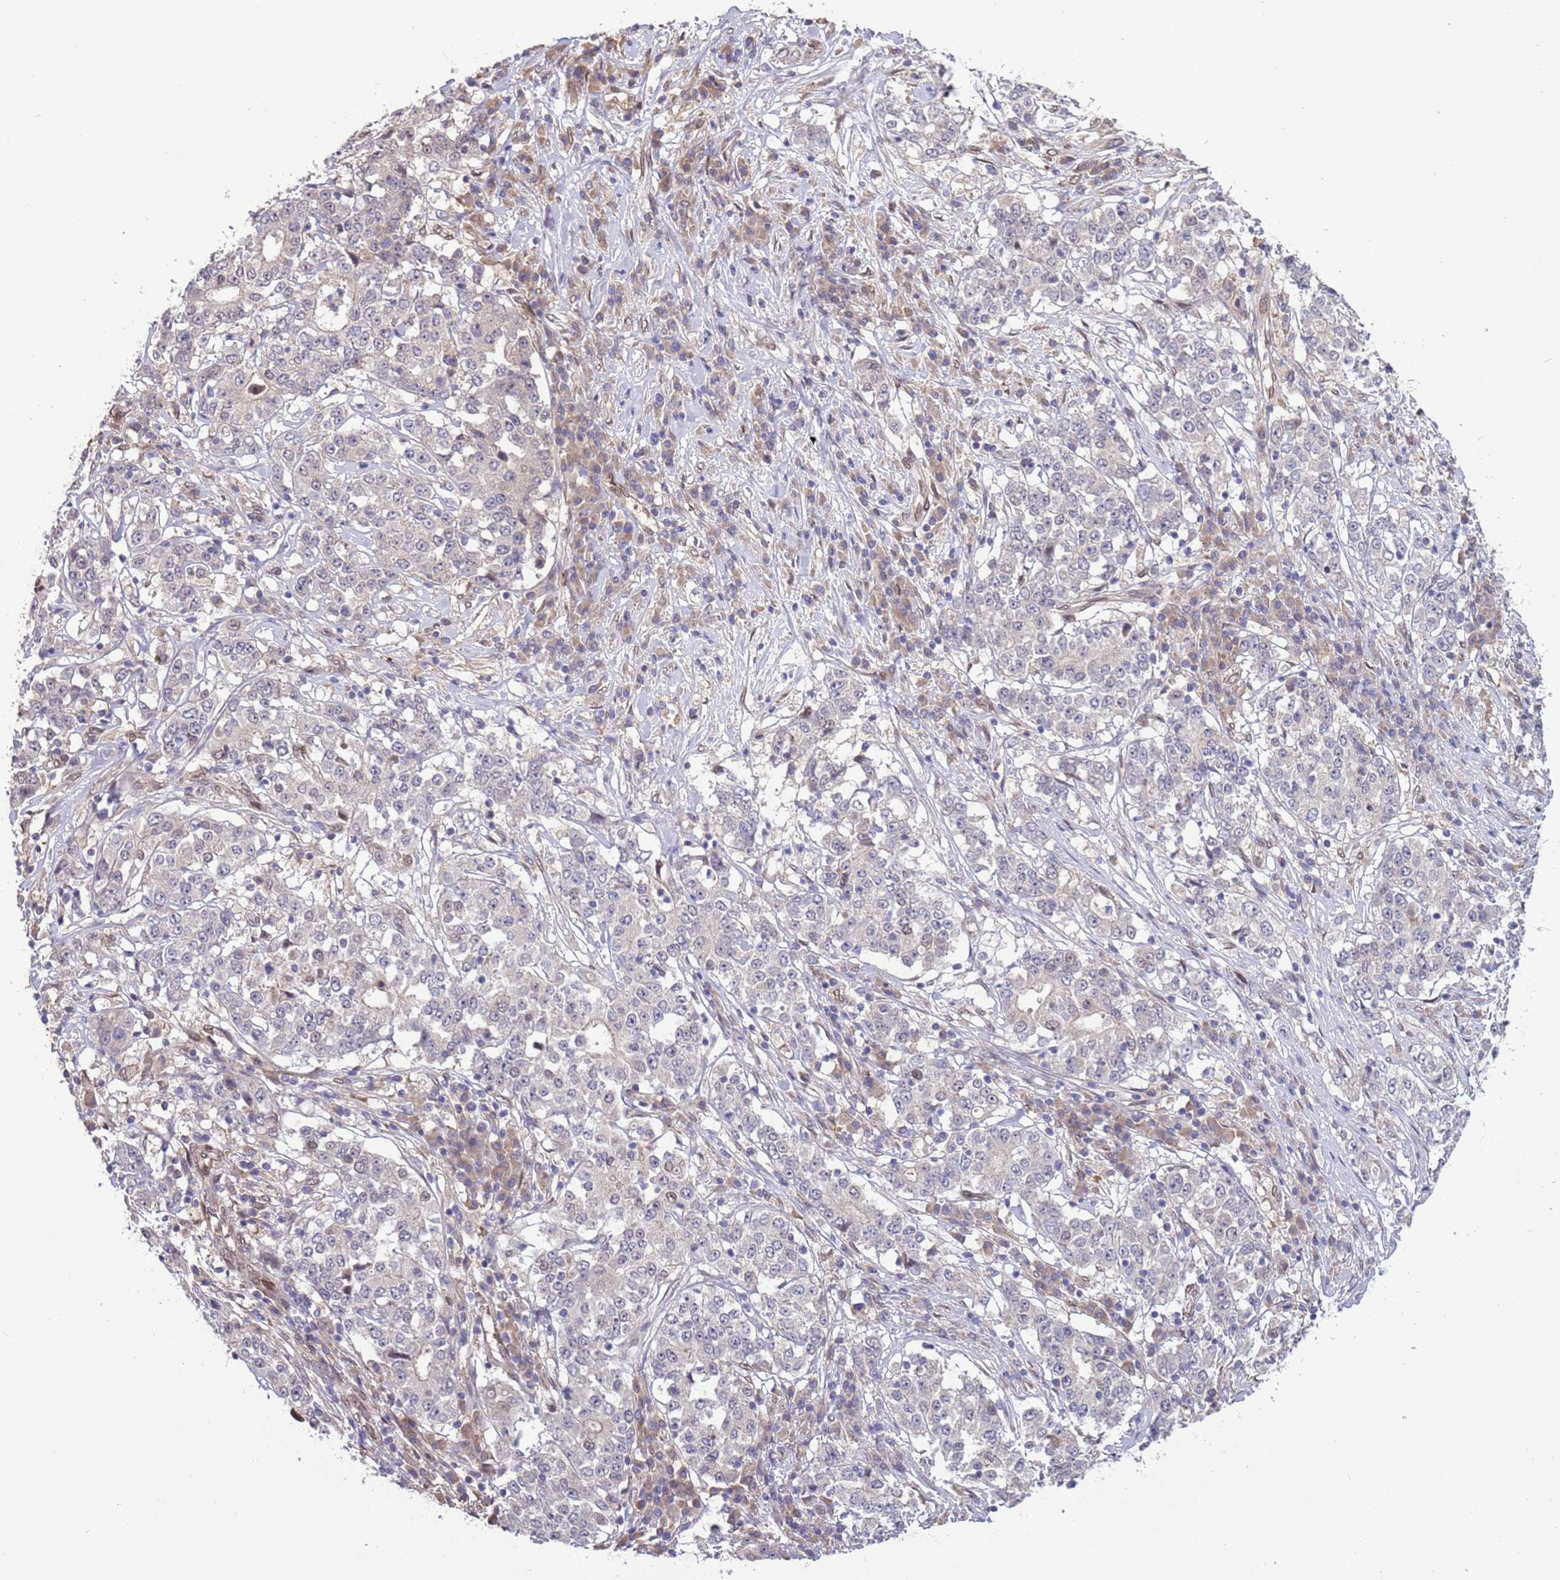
{"staining": {"intensity": "negative", "quantity": "none", "location": "none"}, "tissue": "stomach cancer", "cell_type": "Tumor cells", "image_type": "cancer", "snomed": [{"axis": "morphology", "description": "Adenocarcinoma, NOS"}, {"axis": "topography", "description": "Stomach"}], "caption": "The histopathology image reveals no significant expression in tumor cells of stomach cancer.", "gene": "ZNF665", "patient": {"sex": "male", "age": 59}}